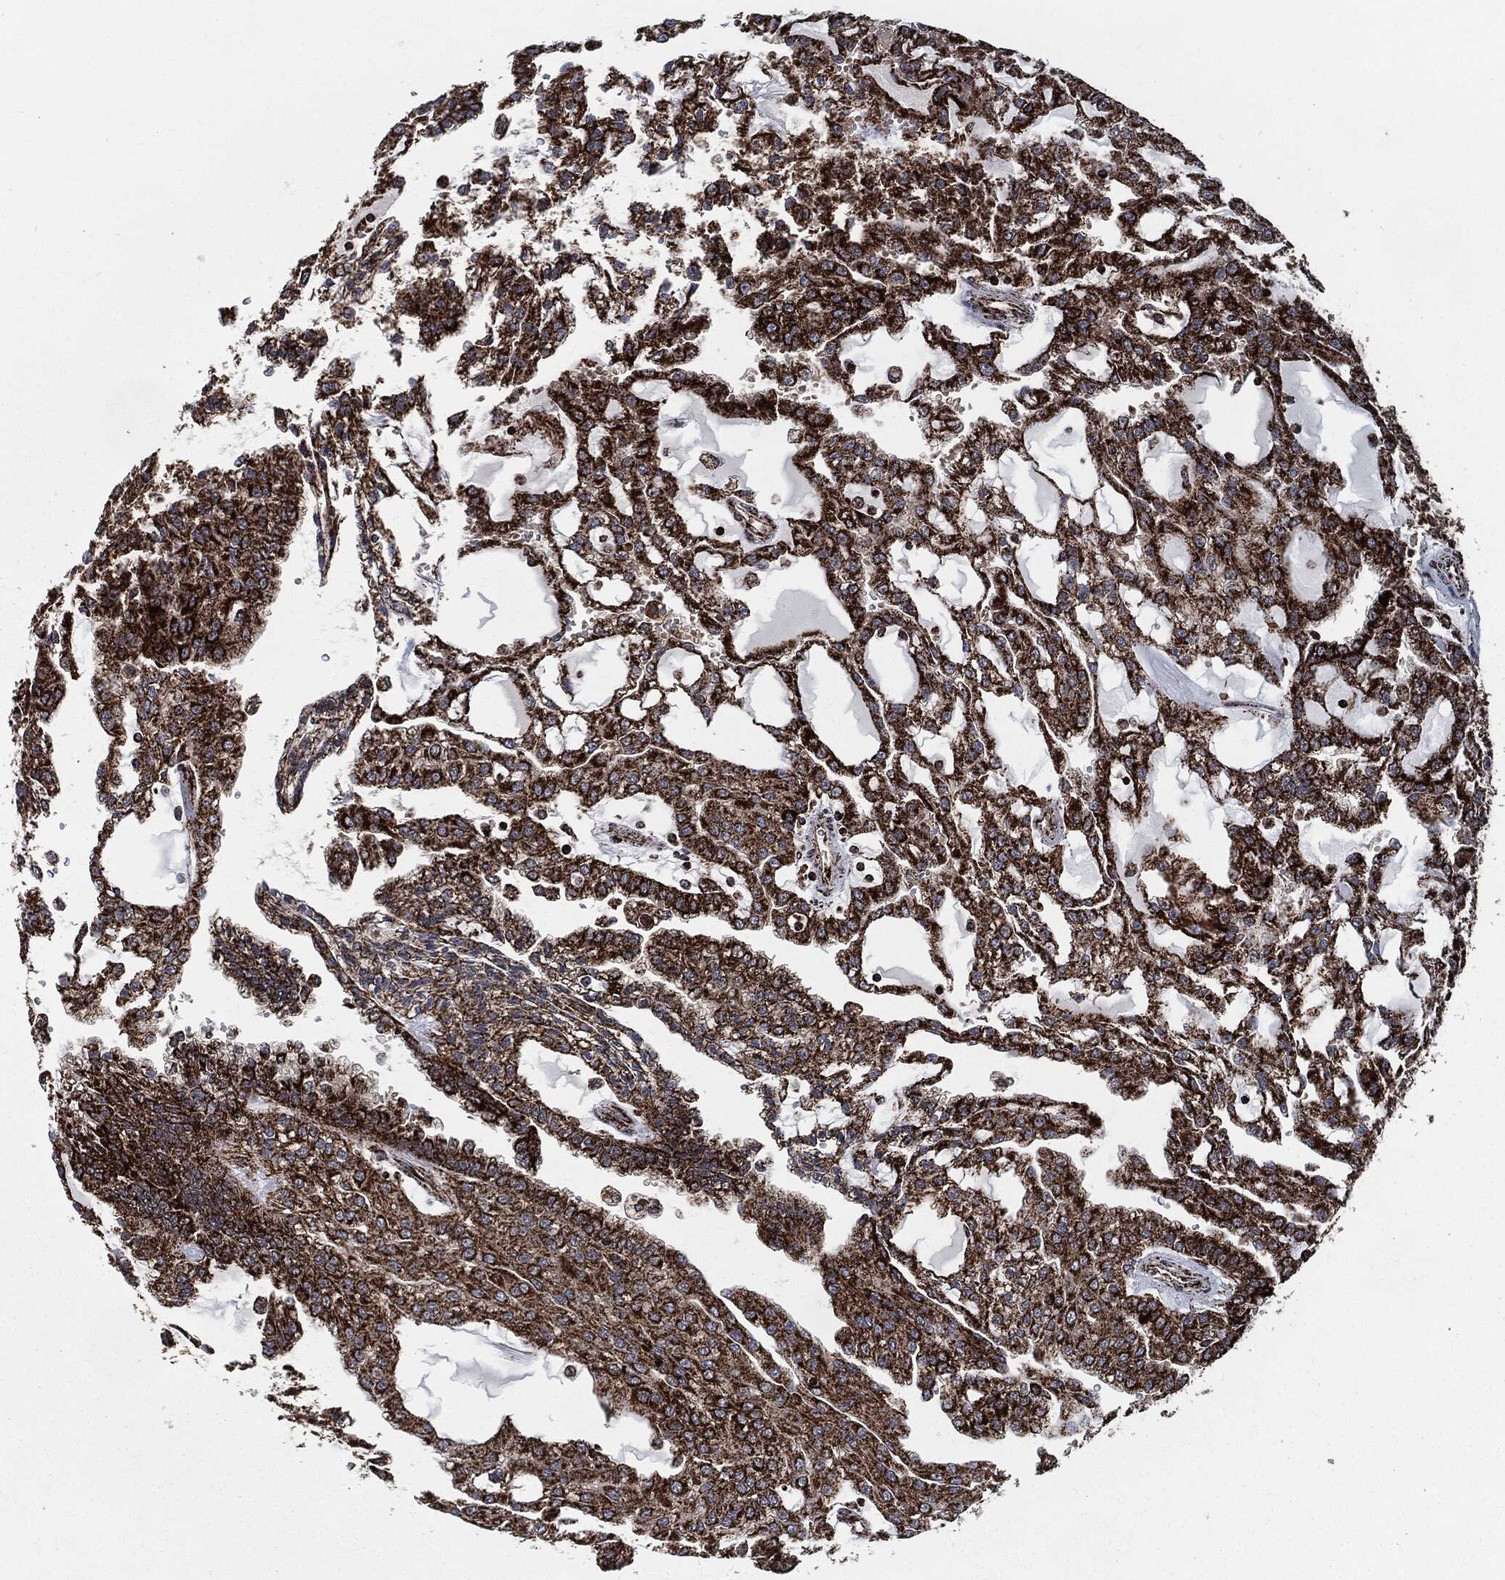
{"staining": {"intensity": "strong", "quantity": "25%-75%", "location": "cytoplasmic/membranous"}, "tissue": "renal cancer", "cell_type": "Tumor cells", "image_type": "cancer", "snomed": [{"axis": "morphology", "description": "Adenocarcinoma, NOS"}, {"axis": "topography", "description": "Kidney"}], "caption": "Adenocarcinoma (renal) stained with a protein marker displays strong staining in tumor cells.", "gene": "FH", "patient": {"sex": "male", "age": 63}}